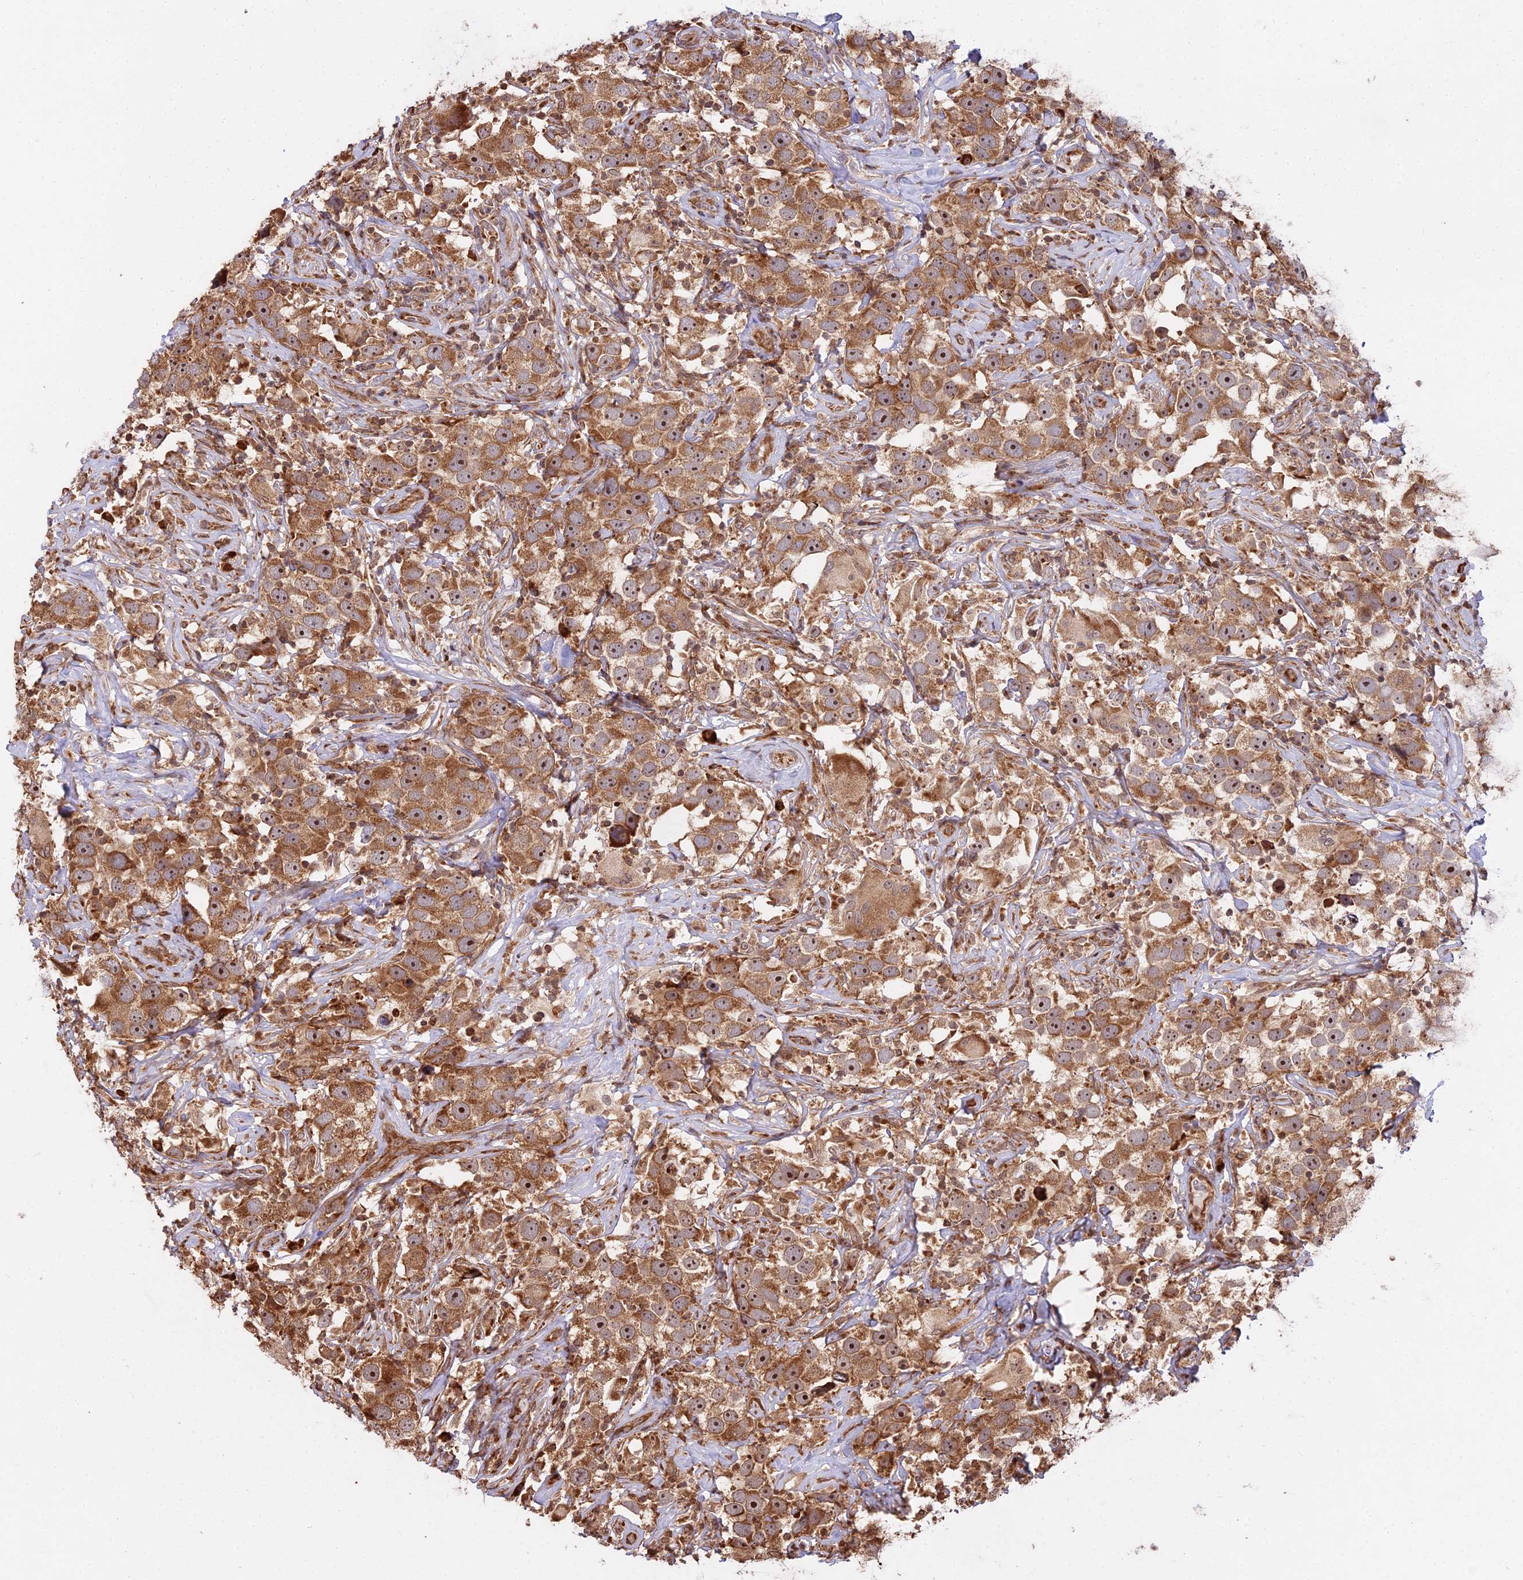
{"staining": {"intensity": "strong", "quantity": ">75%", "location": "cytoplasmic/membranous"}, "tissue": "testis cancer", "cell_type": "Tumor cells", "image_type": "cancer", "snomed": [{"axis": "morphology", "description": "Seminoma, NOS"}, {"axis": "topography", "description": "Testis"}], "caption": "Strong cytoplasmic/membranous protein positivity is present in approximately >75% of tumor cells in testis cancer.", "gene": "RPL26", "patient": {"sex": "male", "age": 49}}